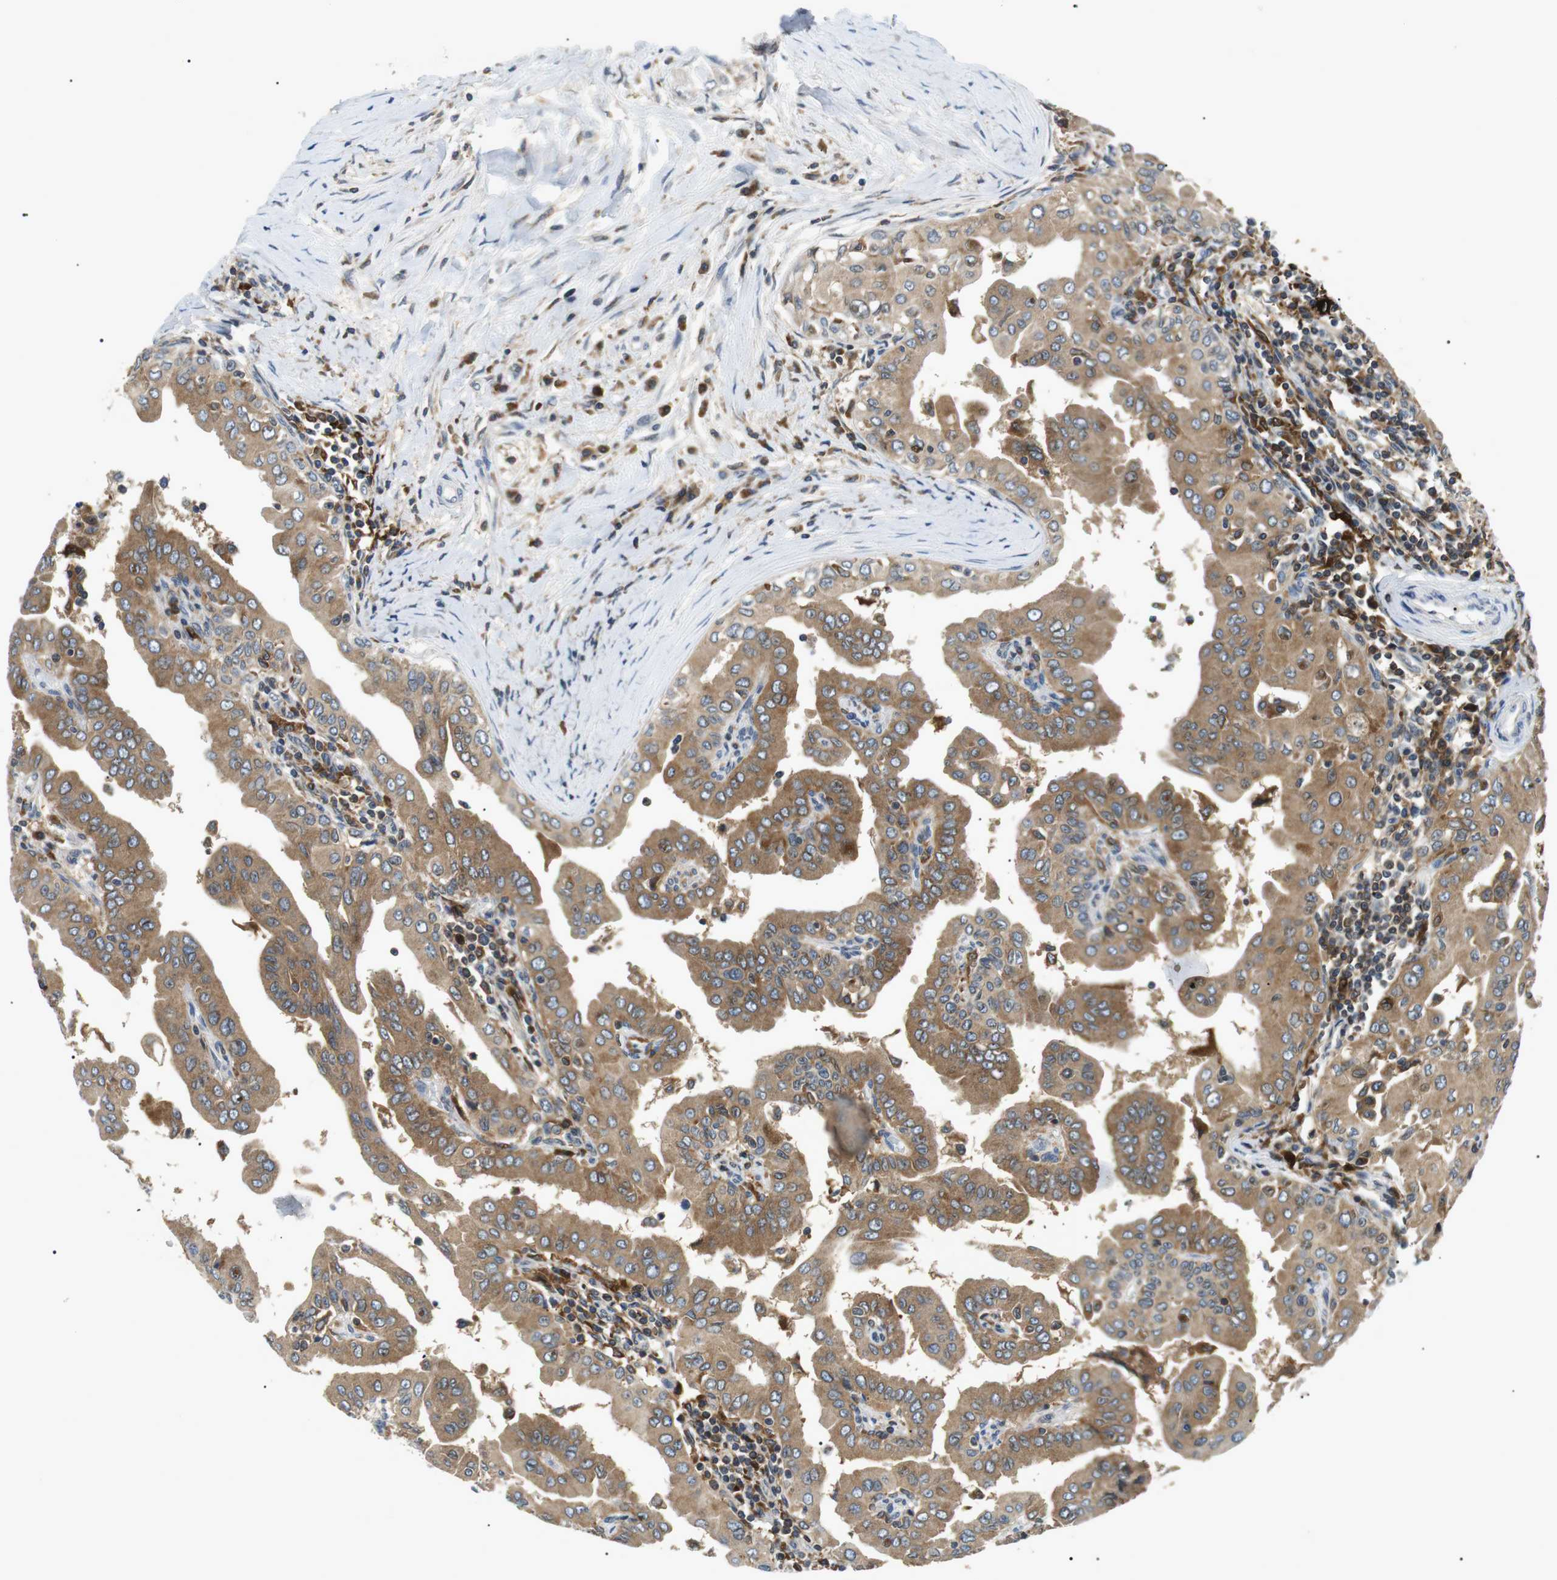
{"staining": {"intensity": "moderate", "quantity": ">75%", "location": "cytoplasmic/membranous"}, "tissue": "thyroid cancer", "cell_type": "Tumor cells", "image_type": "cancer", "snomed": [{"axis": "morphology", "description": "Papillary adenocarcinoma, NOS"}, {"axis": "topography", "description": "Thyroid gland"}], "caption": "Immunohistochemical staining of thyroid cancer demonstrates moderate cytoplasmic/membranous protein positivity in approximately >75% of tumor cells.", "gene": "RAB9A", "patient": {"sex": "male", "age": 33}}